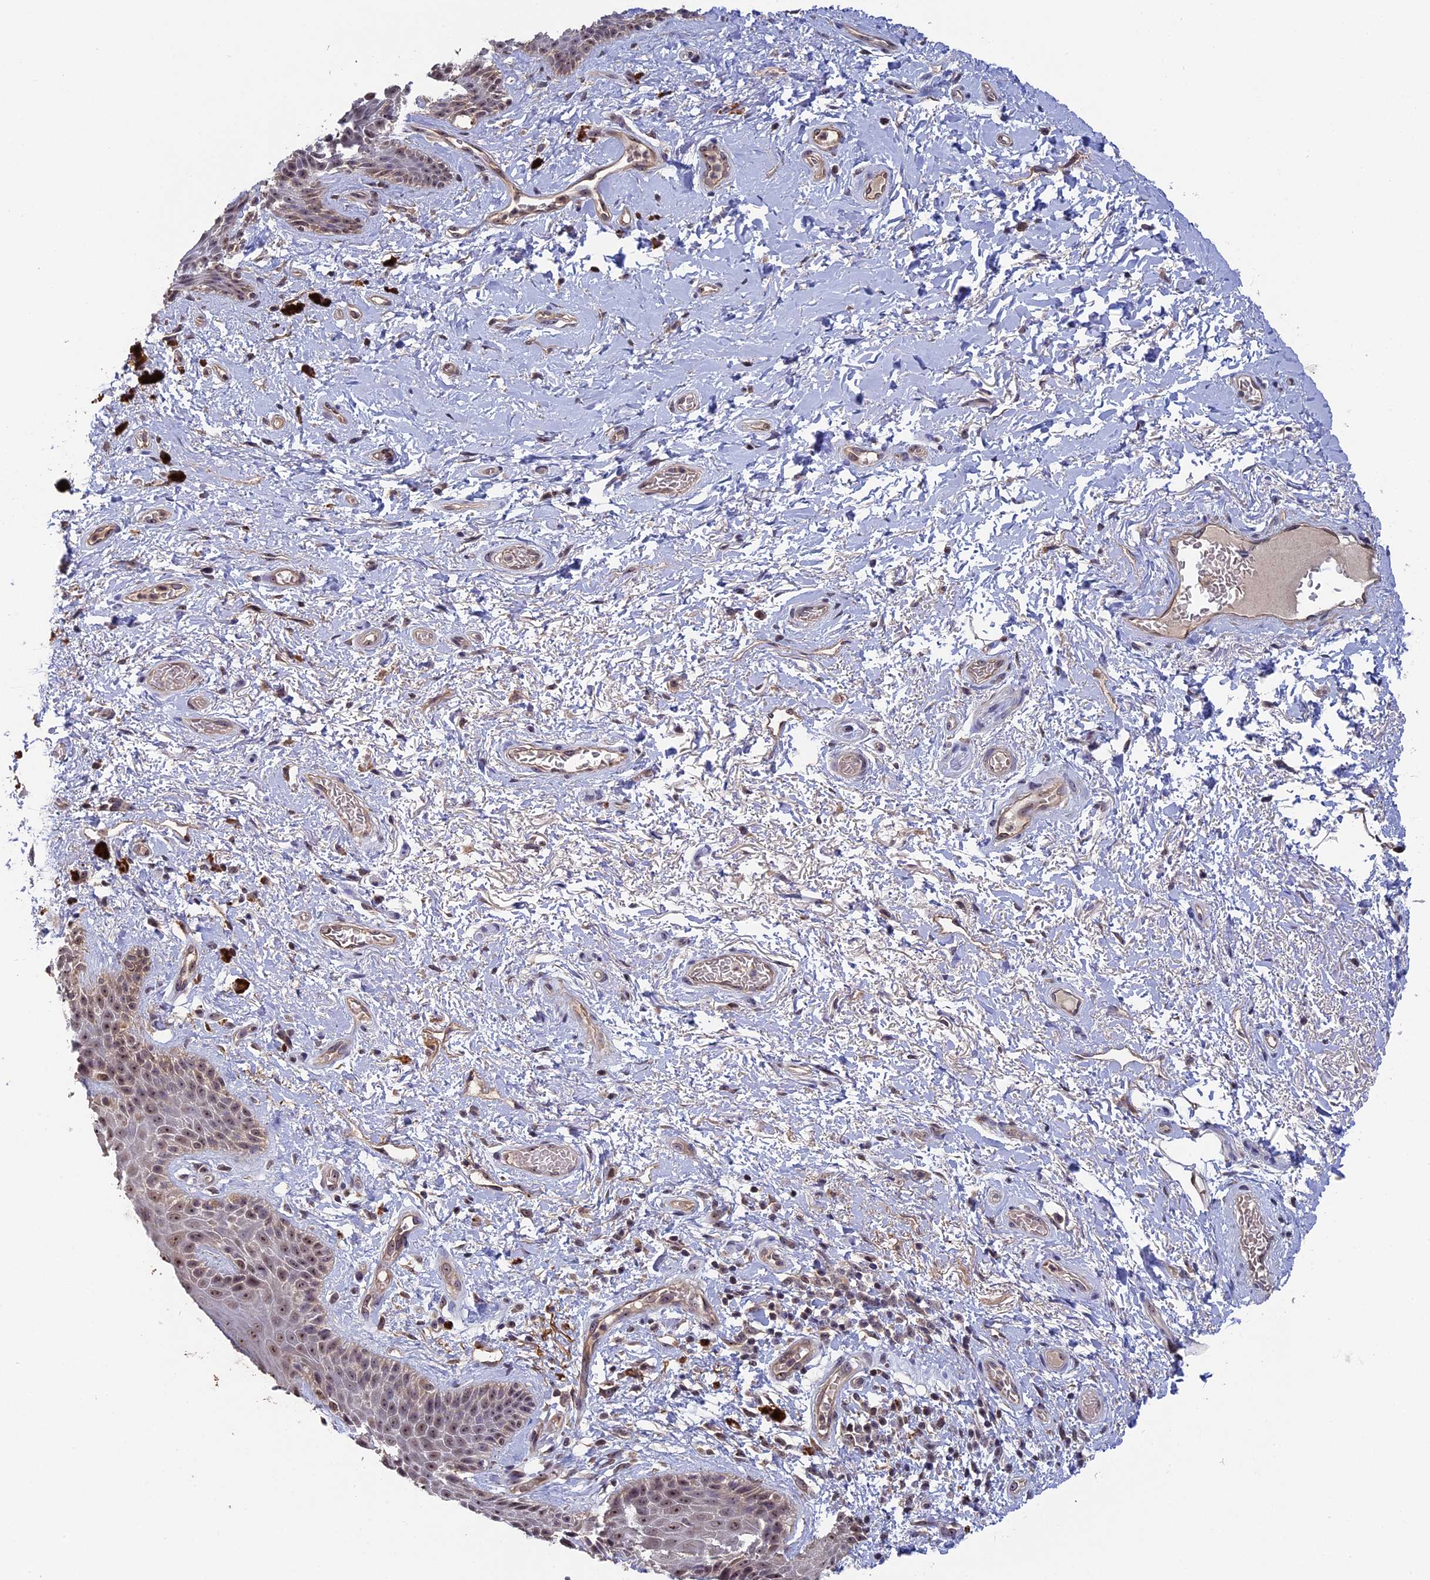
{"staining": {"intensity": "weak", "quantity": ">75%", "location": "nuclear"}, "tissue": "skin", "cell_type": "Epidermal cells", "image_type": "normal", "snomed": [{"axis": "morphology", "description": "Normal tissue, NOS"}, {"axis": "topography", "description": "Anal"}], "caption": "Immunohistochemical staining of benign human skin displays >75% levels of weak nuclear protein expression in about >75% of epidermal cells.", "gene": "FAM98C", "patient": {"sex": "female", "age": 46}}